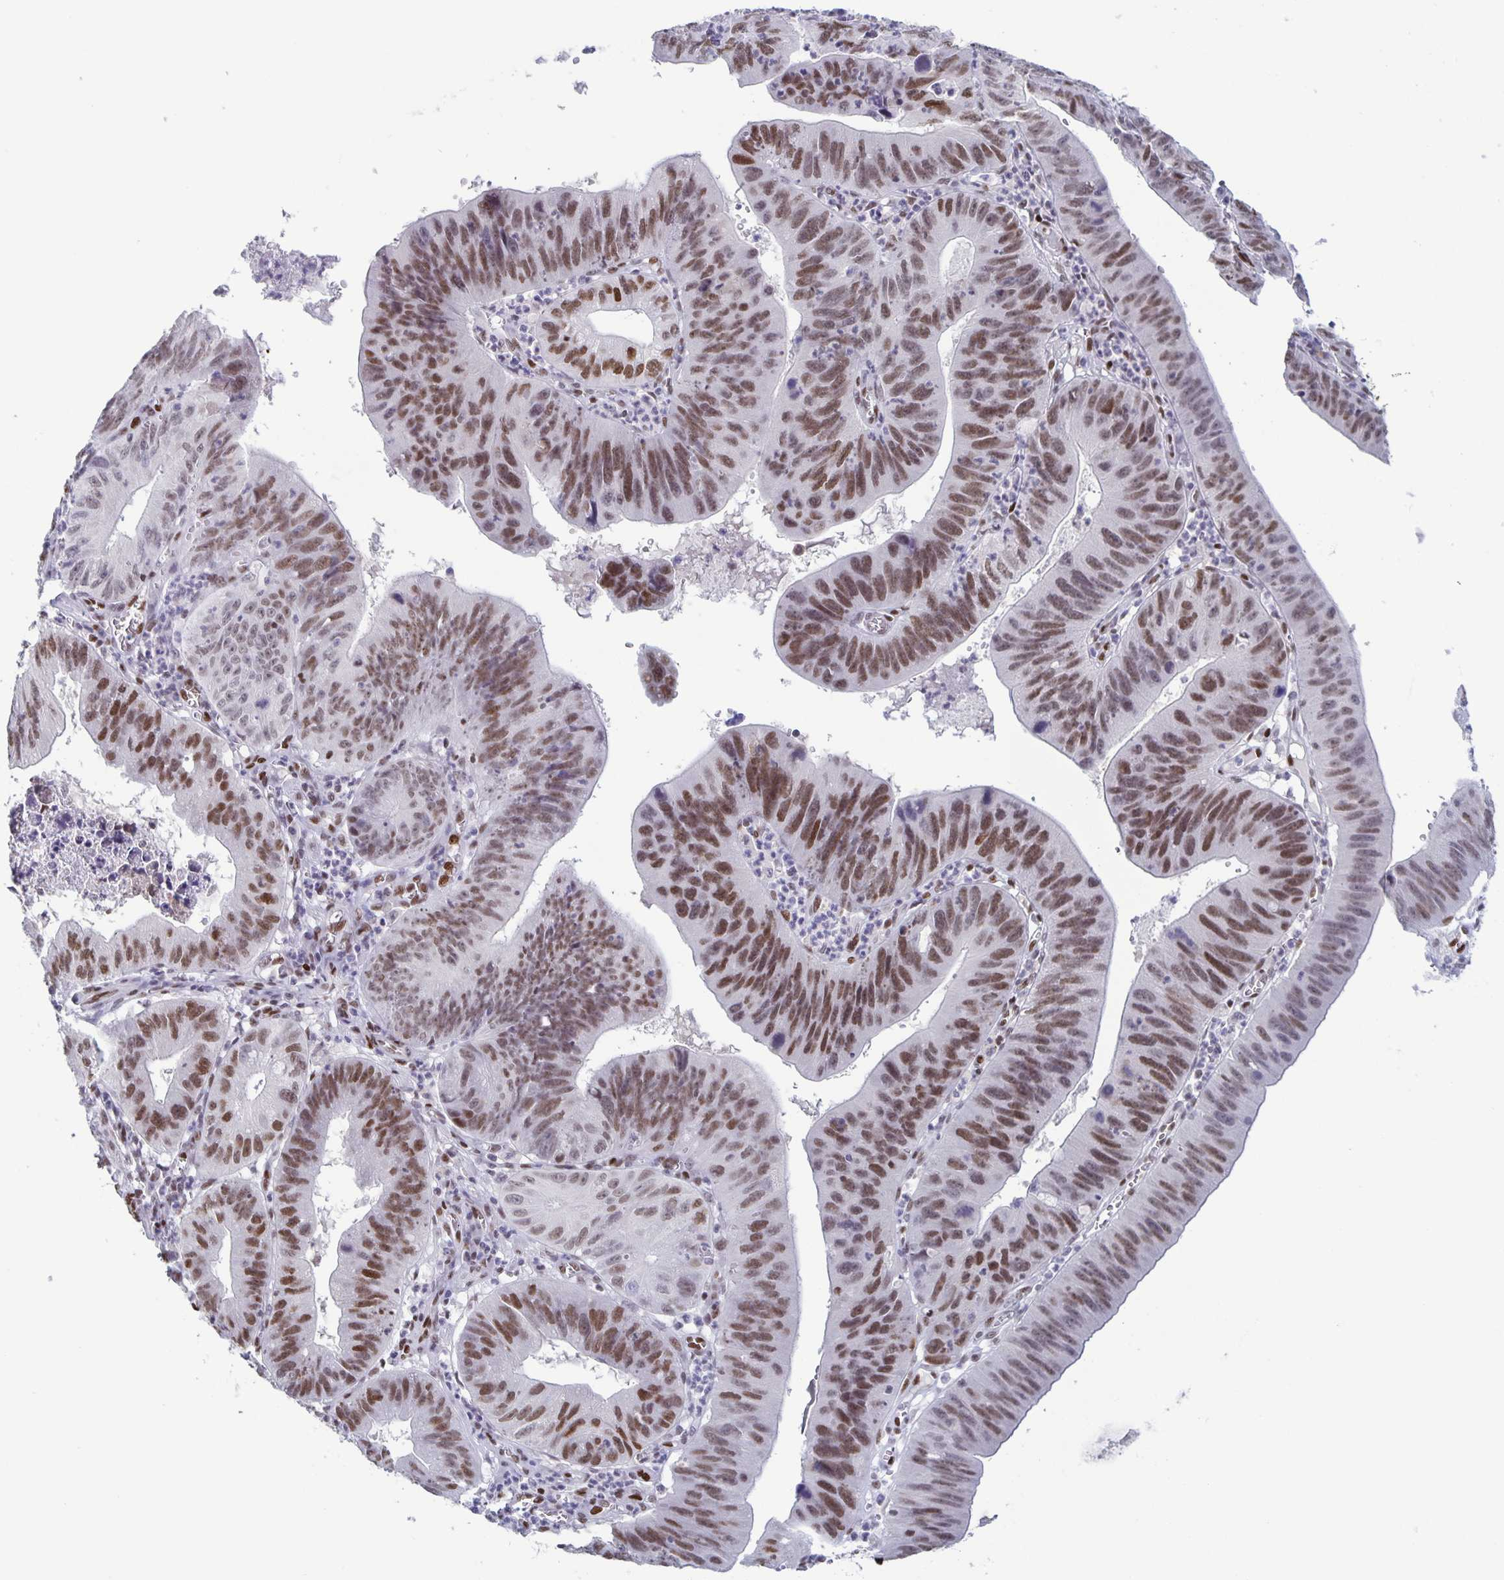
{"staining": {"intensity": "moderate", "quantity": ">75%", "location": "nuclear"}, "tissue": "stomach cancer", "cell_type": "Tumor cells", "image_type": "cancer", "snomed": [{"axis": "morphology", "description": "Adenocarcinoma, NOS"}, {"axis": "topography", "description": "Stomach"}], "caption": "A histopathology image of stomach cancer (adenocarcinoma) stained for a protein shows moderate nuclear brown staining in tumor cells. (brown staining indicates protein expression, while blue staining denotes nuclei).", "gene": "JUND", "patient": {"sex": "male", "age": 59}}